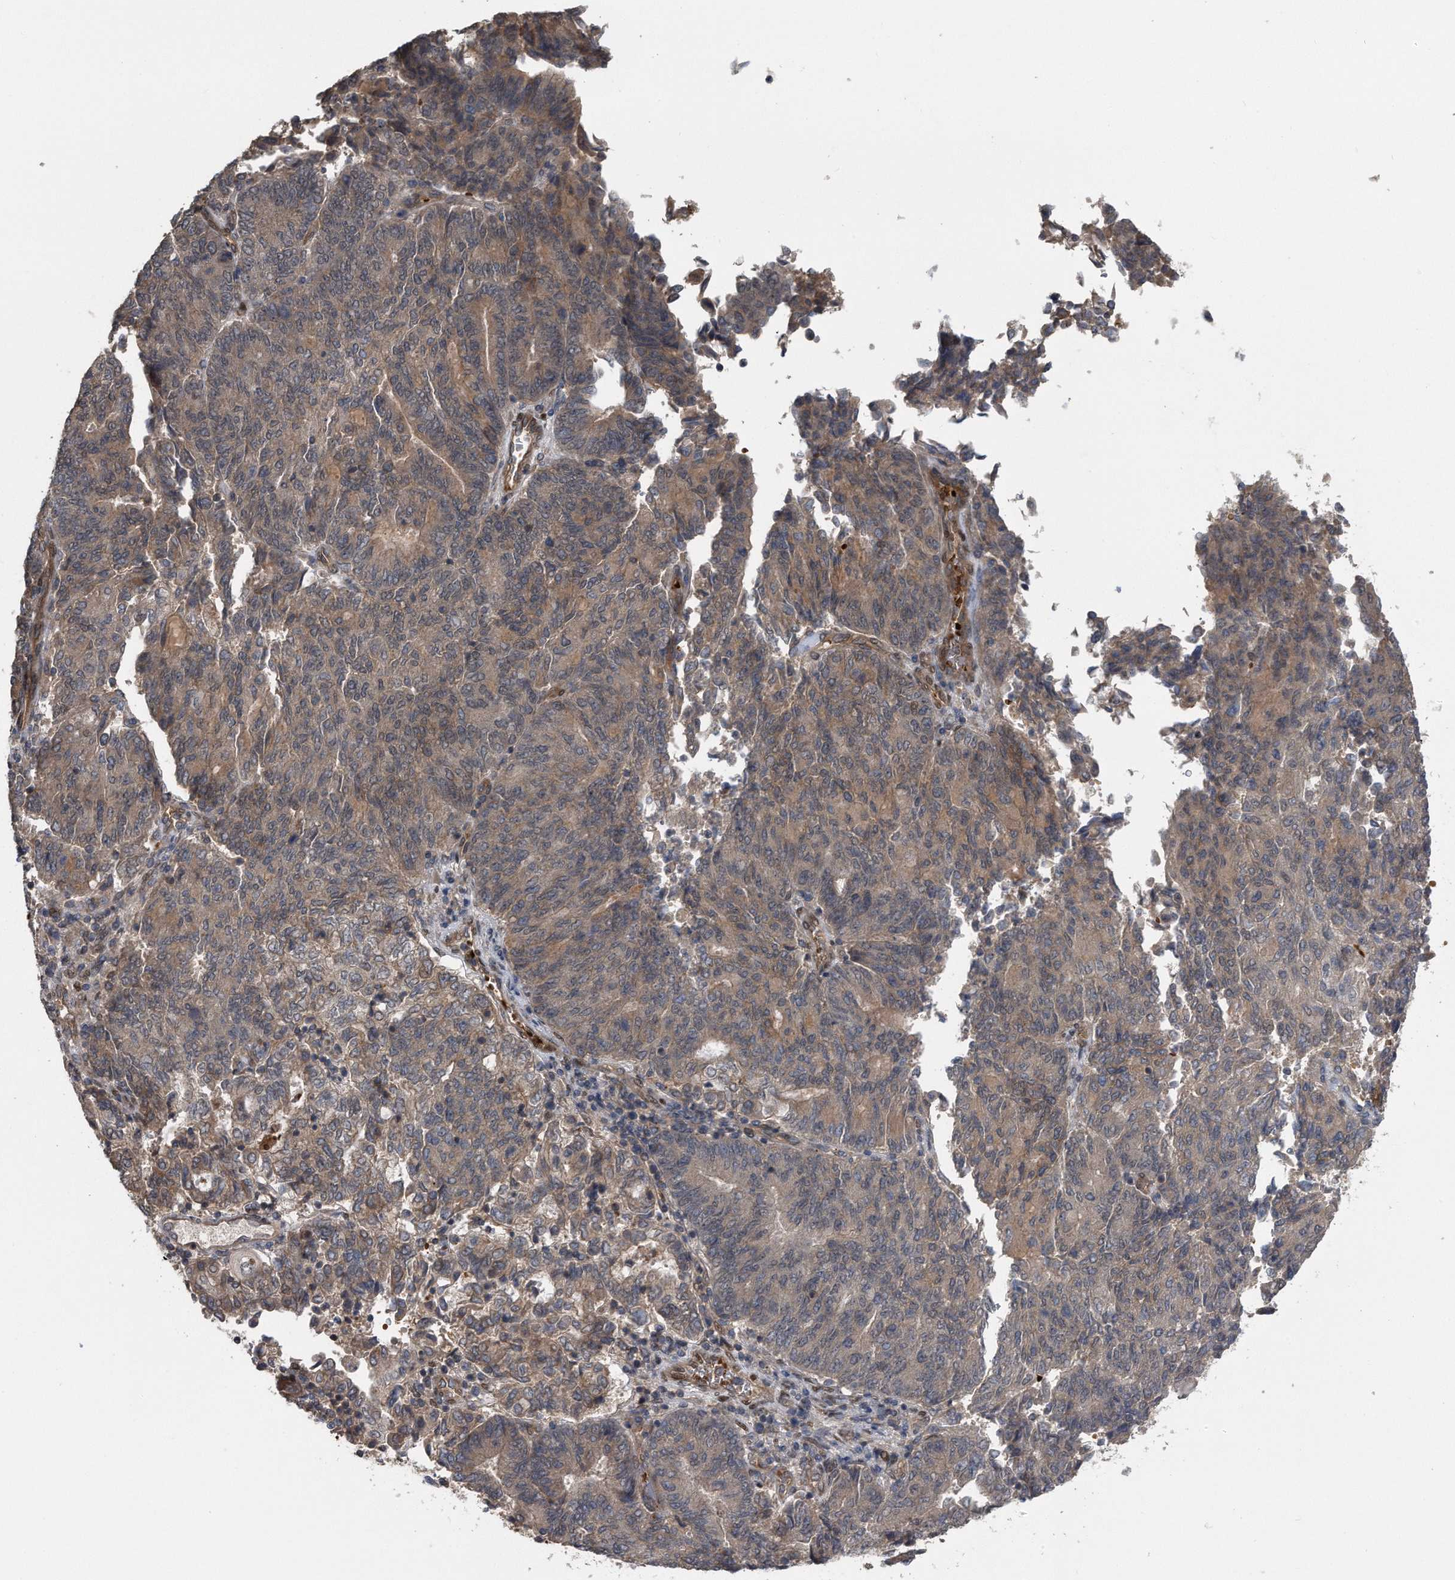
{"staining": {"intensity": "weak", "quantity": ">75%", "location": "cytoplasmic/membranous"}, "tissue": "endometrial cancer", "cell_type": "Tumor cells", "image_type": "cancer", "snomed": [{"axis": "morphology", "description": "Adenocarcinoma, NOS"}, {"axis": "topography", "description": "Endometrium"}], "caption": "Immunohistochemical staining of human adenocarcinoma (endometrial) reveals low levels of weak cytoplasmic/membranous positivity in about >75% of tumor cells.", "gene": "ZNF79", "patient": {"sex": "female", "age": 80}}